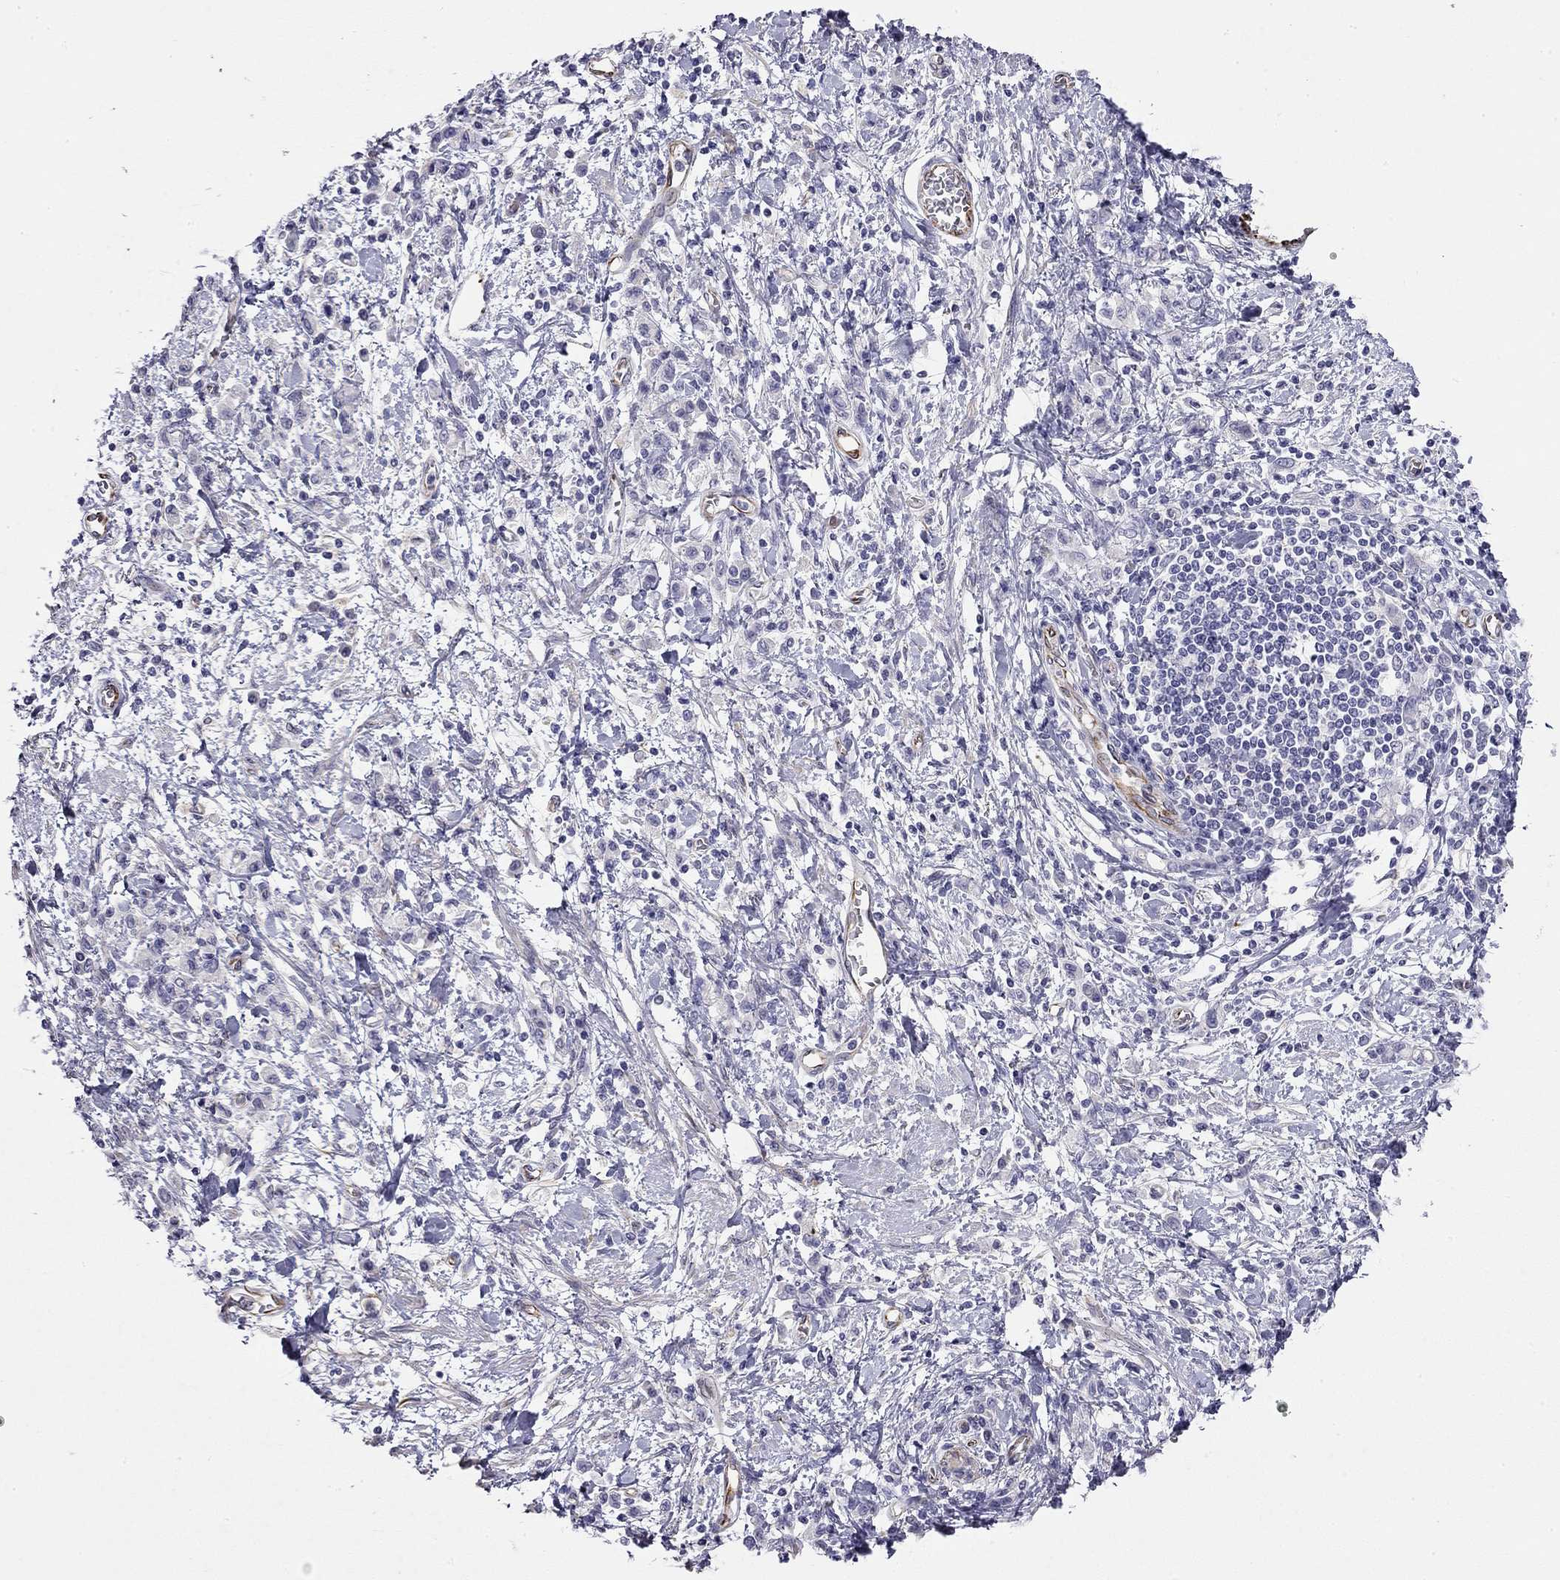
{"staining": {"intensity": "negative", "quantity": "none", "location": "none"}, "tissue": "stomach cancer", "cell_type": "Tumor cells", "image_type": "cancer", "snomed": [{"axis": "morphology", "description": "Adenocarcinoma, NOS"}, {"axis": "topography", "description": "Stomach"}], "caption": "Immunohistochemical staining of human adenocarcinoma (stomach) displays no significant positivity in tumor cells. The staining is performed using DAB (3,3'-diaminobenzidine) brown chromogen with nuclei counter-stained in using hematoxylin.", "gene": "RTL1", "patient": {"sex": "male", "age": 77}}